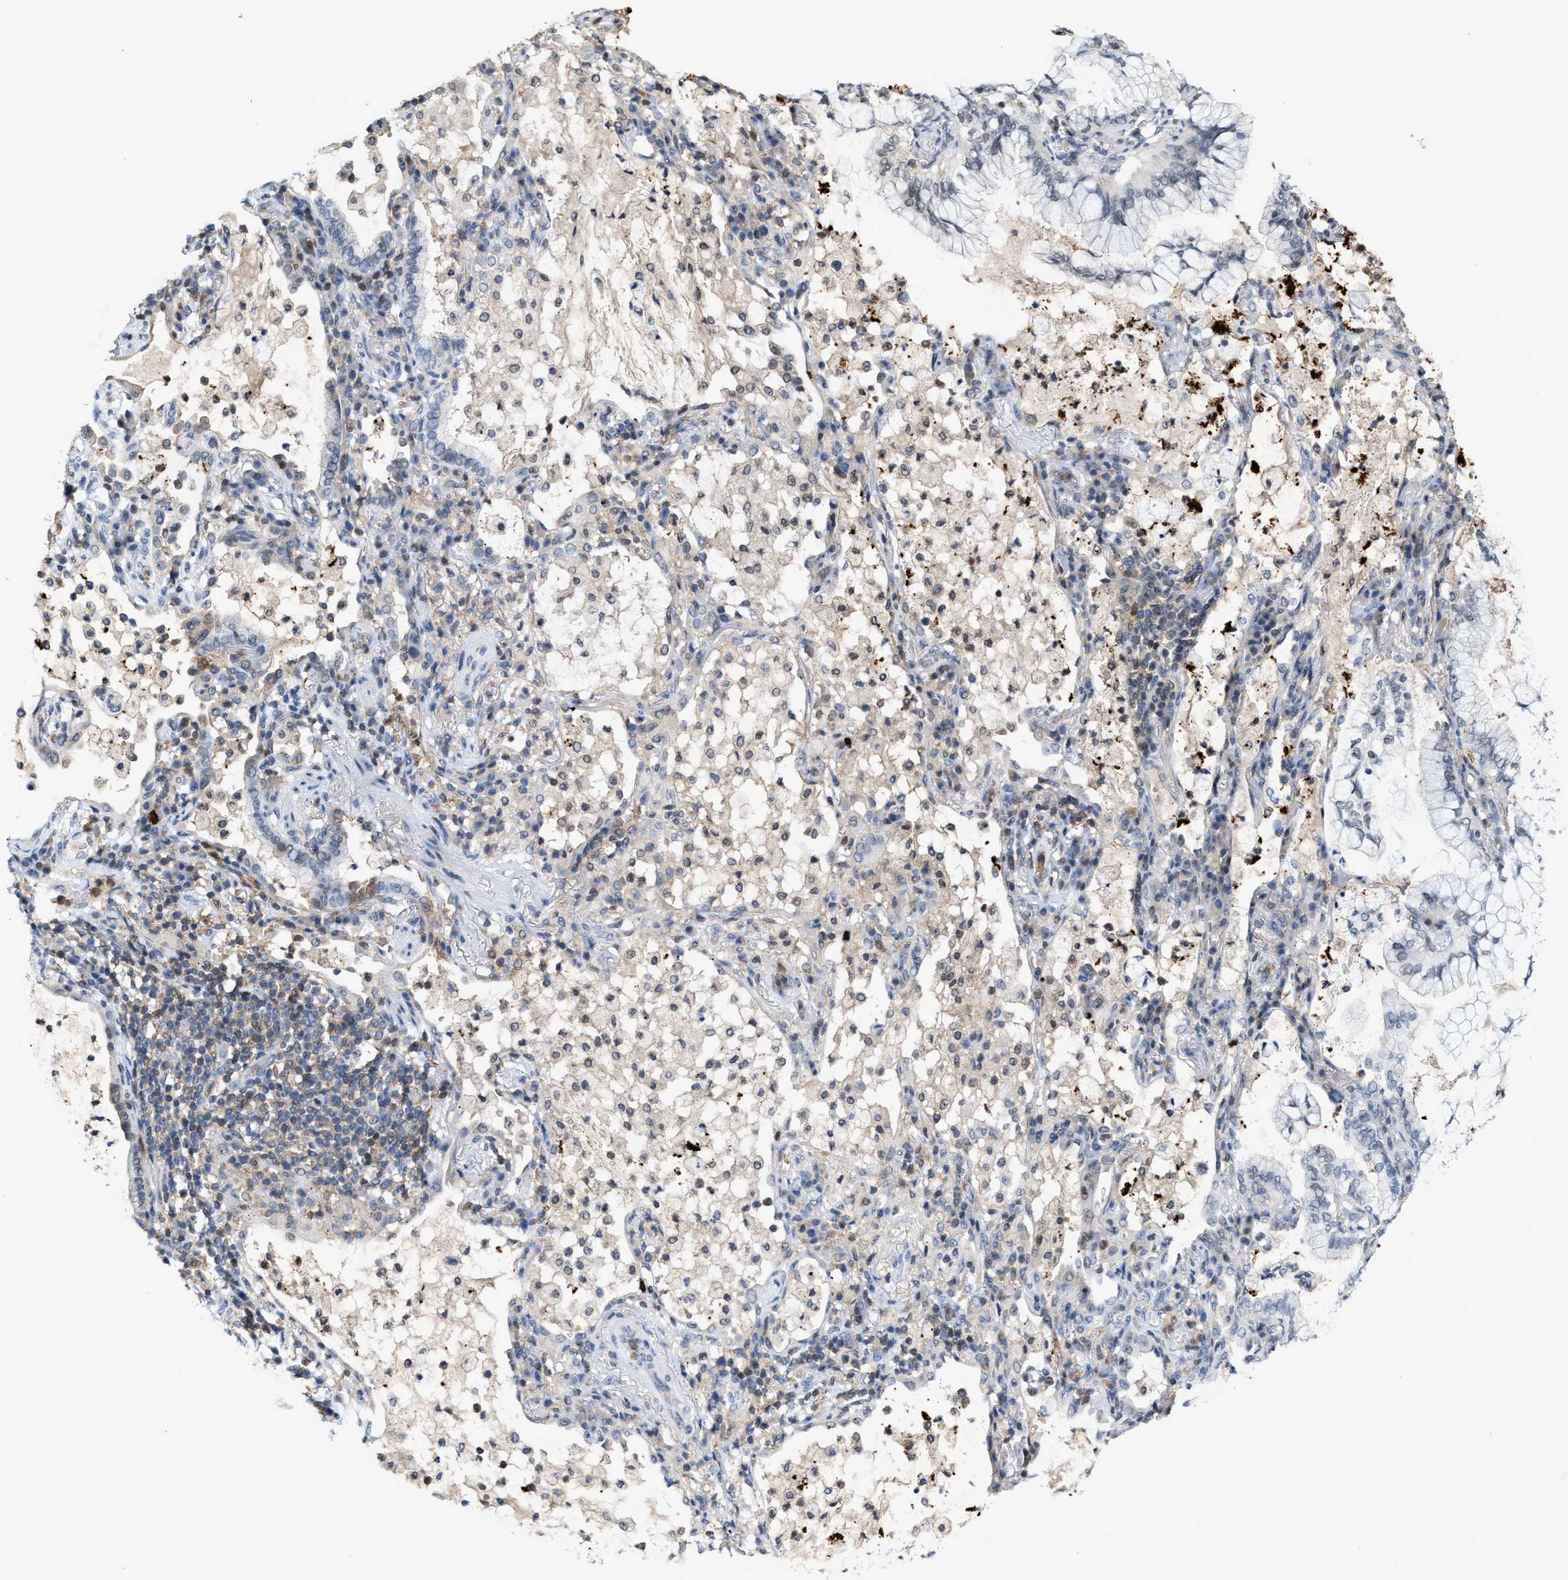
{"staining": {"intensity": "negative", "quantity": "none", "location": "none"}, "tissue": "lung cancer", "cell_type": "Tumor cells", "image_type": "cancer", "snomed": [{"axis": "morphology", "description": "Adenocarcinoma, NOS"}, {"axis": "topography", "description": "Lung"}], "caption": "IHC micrograph of lung adenocarcinoma stained for a protein (brown), which displays no positivity in tumor cells.", "gene": "FGD3", "patient": {"sex": "female", "age": 70}}